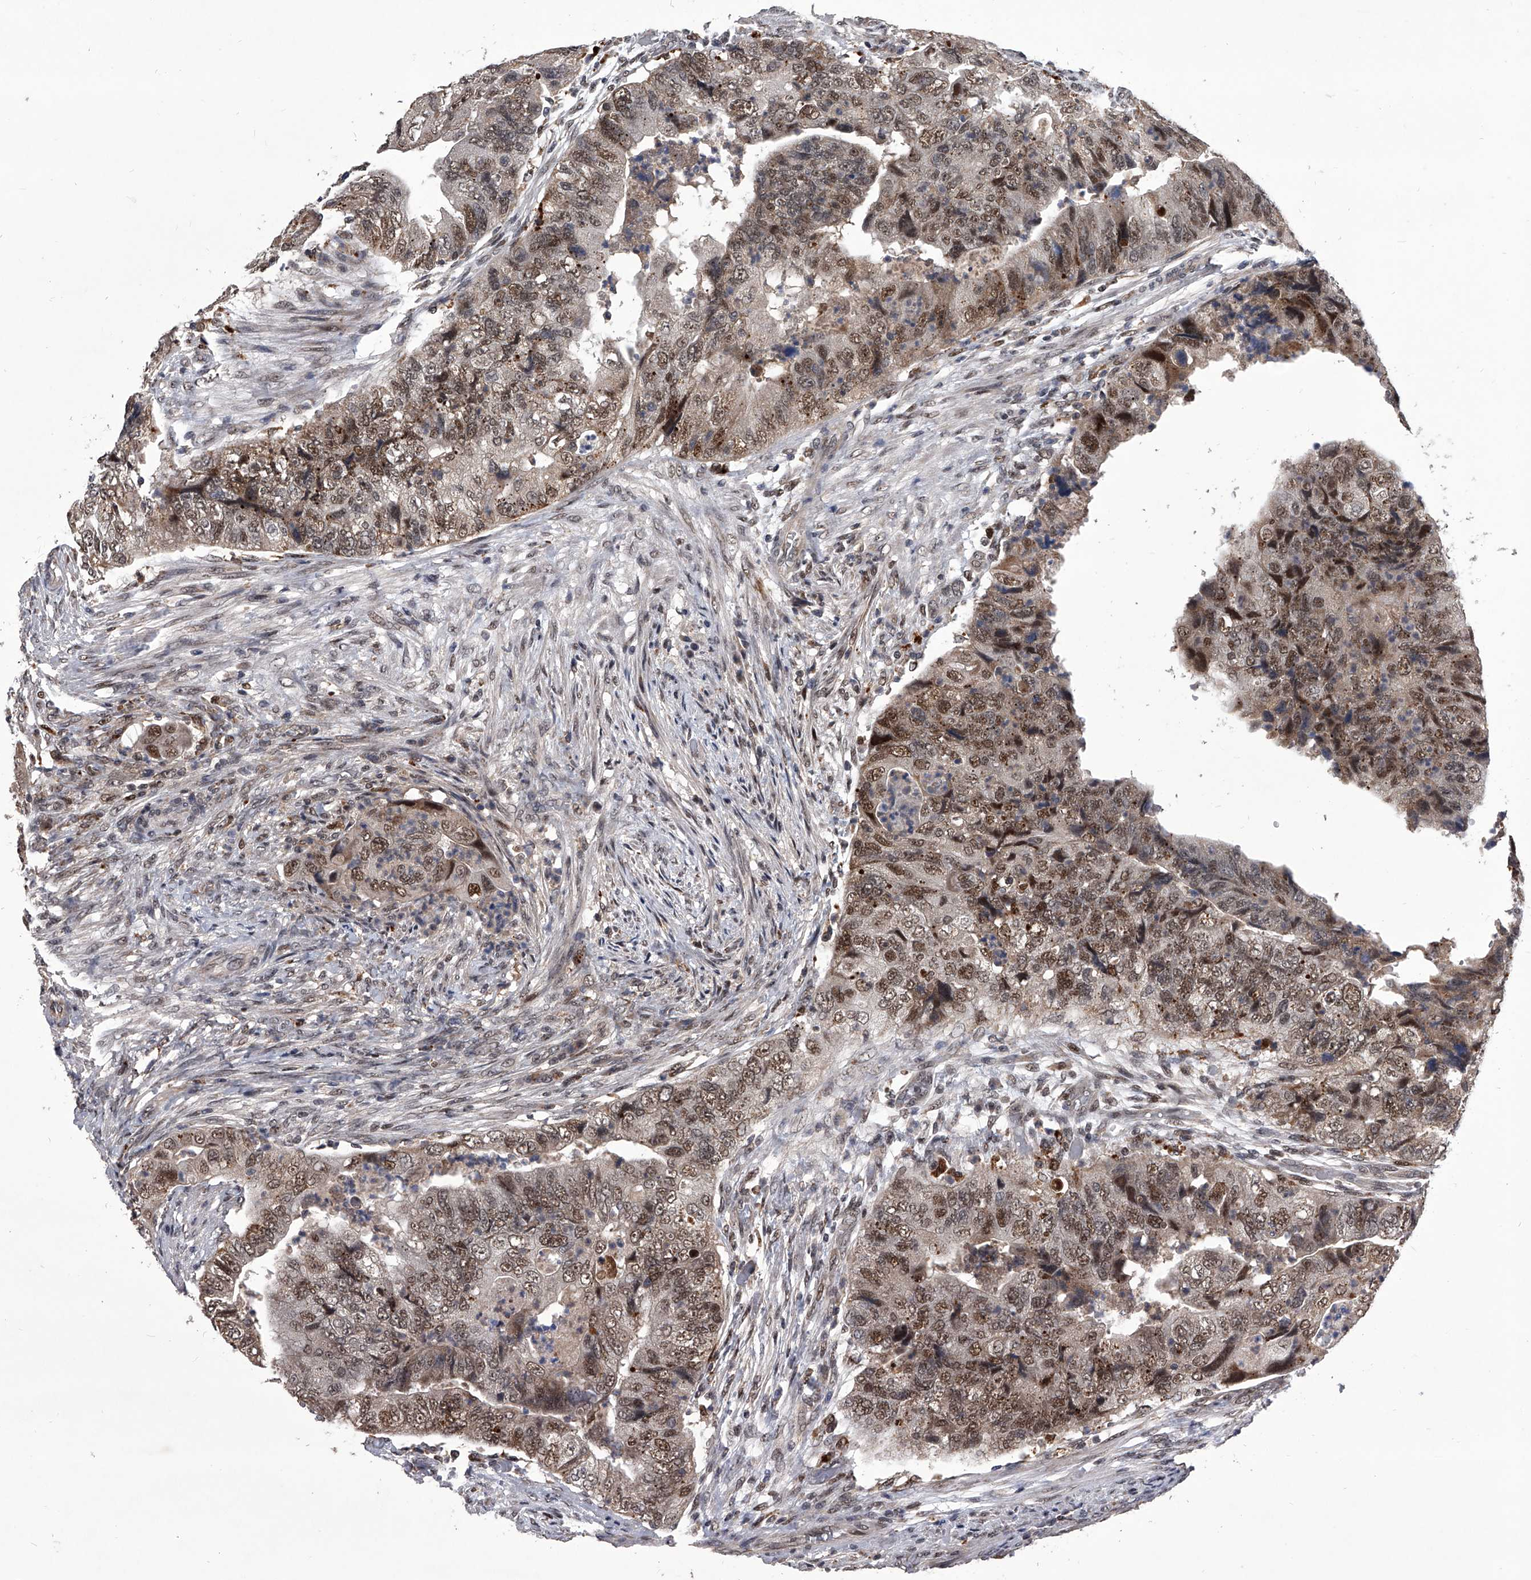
{"staining": {"intensity": "moderate", "quantity": ">75%", "location": "nuclear"}, "tissue": "colorectal cancer", "cell_type": "Tumor cells", "image_type": "cancer", "snomed": [{"axis": "morphology", "description": "Adenocarcinoma, NOS"}, {"axis": "topography", "description": "Rectum"}], "caption": "DAB immunohistochemical staining of colorectal cancer demonstrates moderate nuclear protein positivity in about >75% of tumor cells. Nuclei are stained in blue.", "gene": "CMTR1", "patient": {"sex": "male", "age": 63}}